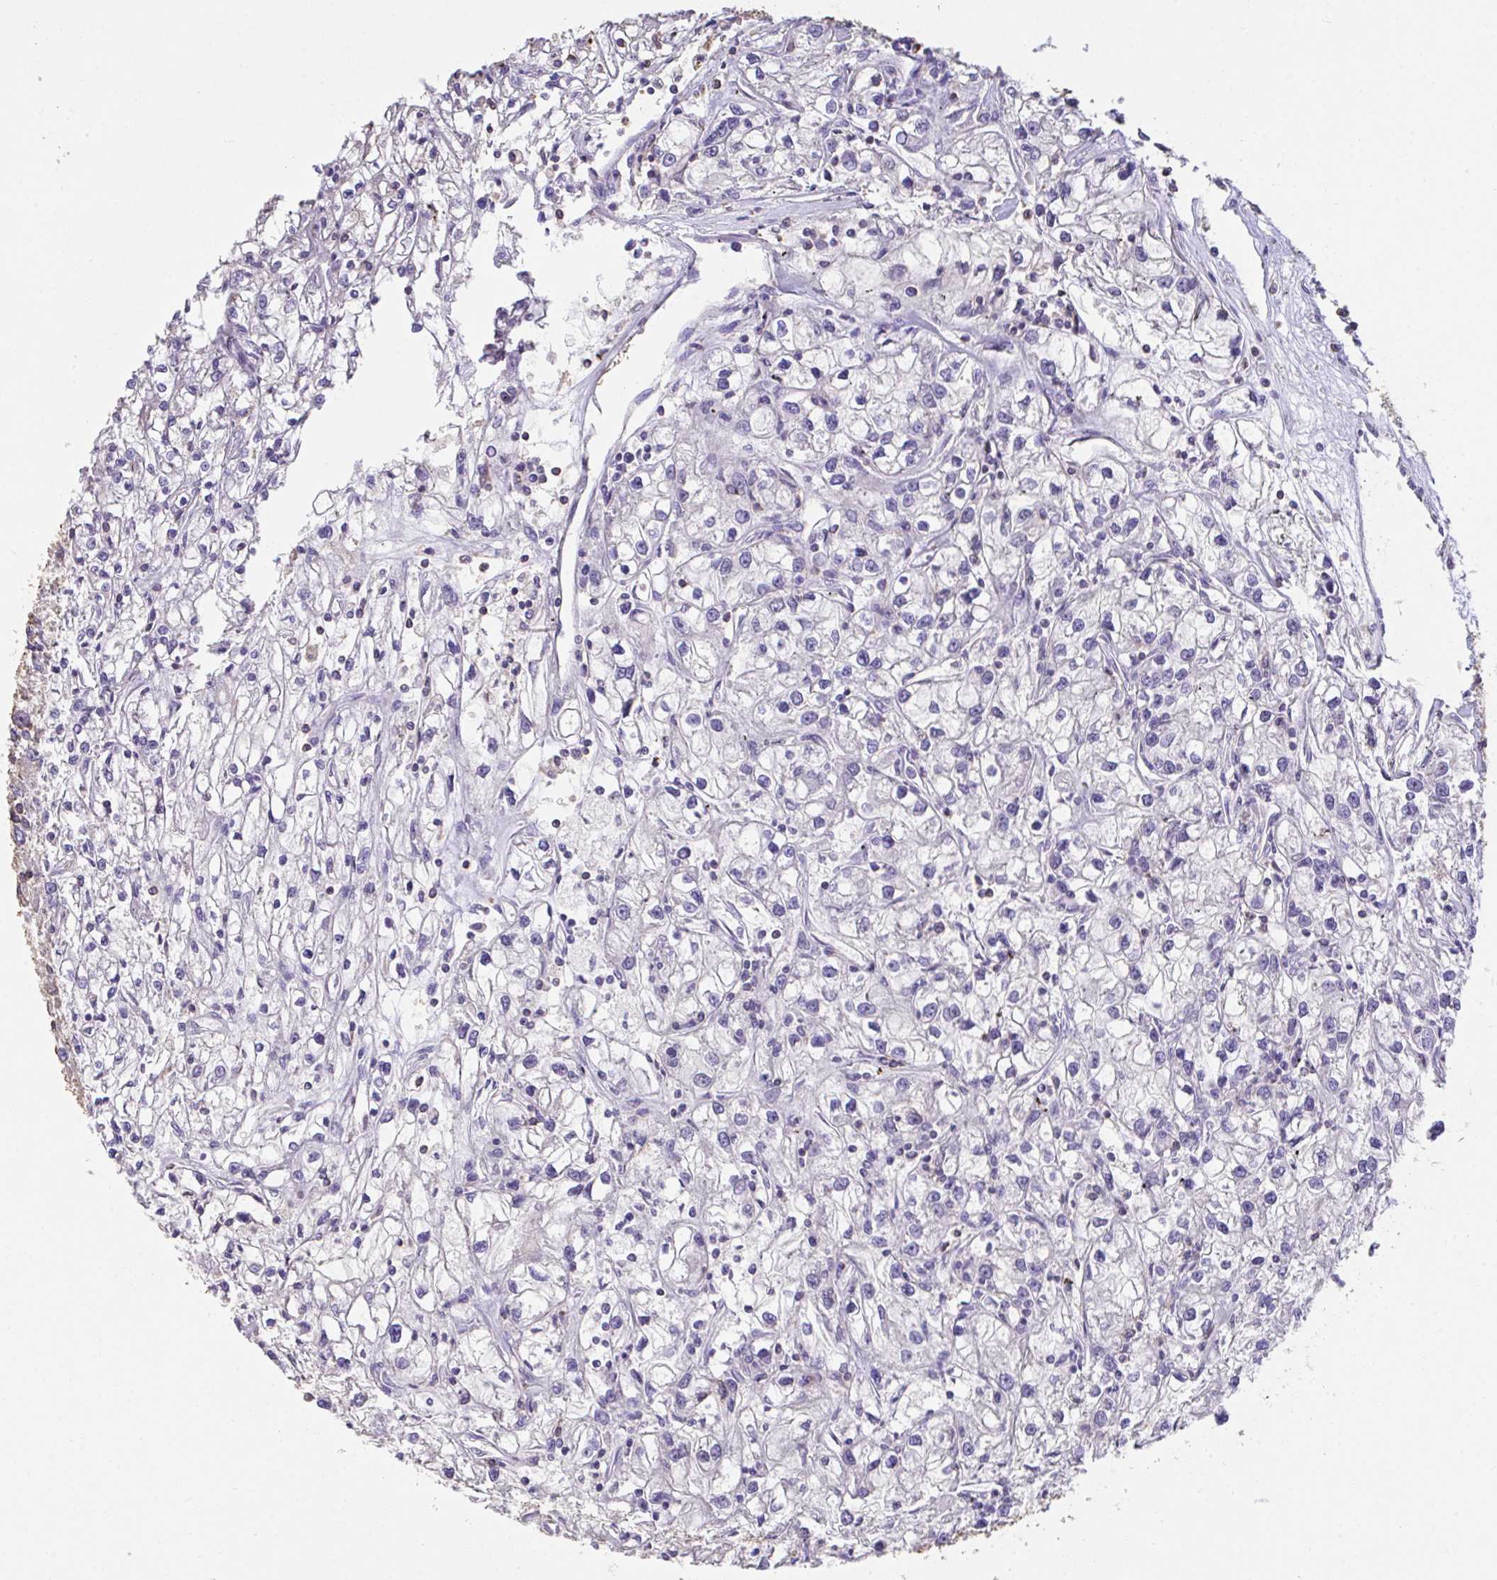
{"staining": {"intensity": "negative", "quantity": "none", "location": "none"}, "tissue": "renal cancer", "cell_type": "Tumor cells", "image_type": "cancer", "snomed": [{"axis": "morphology", "description": "Adenocarcinoma, NOS"}, {"axis": "topography", "description": "Kidney"}], "caption": "Immunohistochemistry photomicrograph of human renal adenocarcinoma stained for a protein (brown), which exhibits no staining in tumor cells. (DAB immunohistochemistry (IHC) visualized using brightfield microscopy, high magnification).", "gene": "IL23R", "patient": {"sex": "female", "age": 59}}